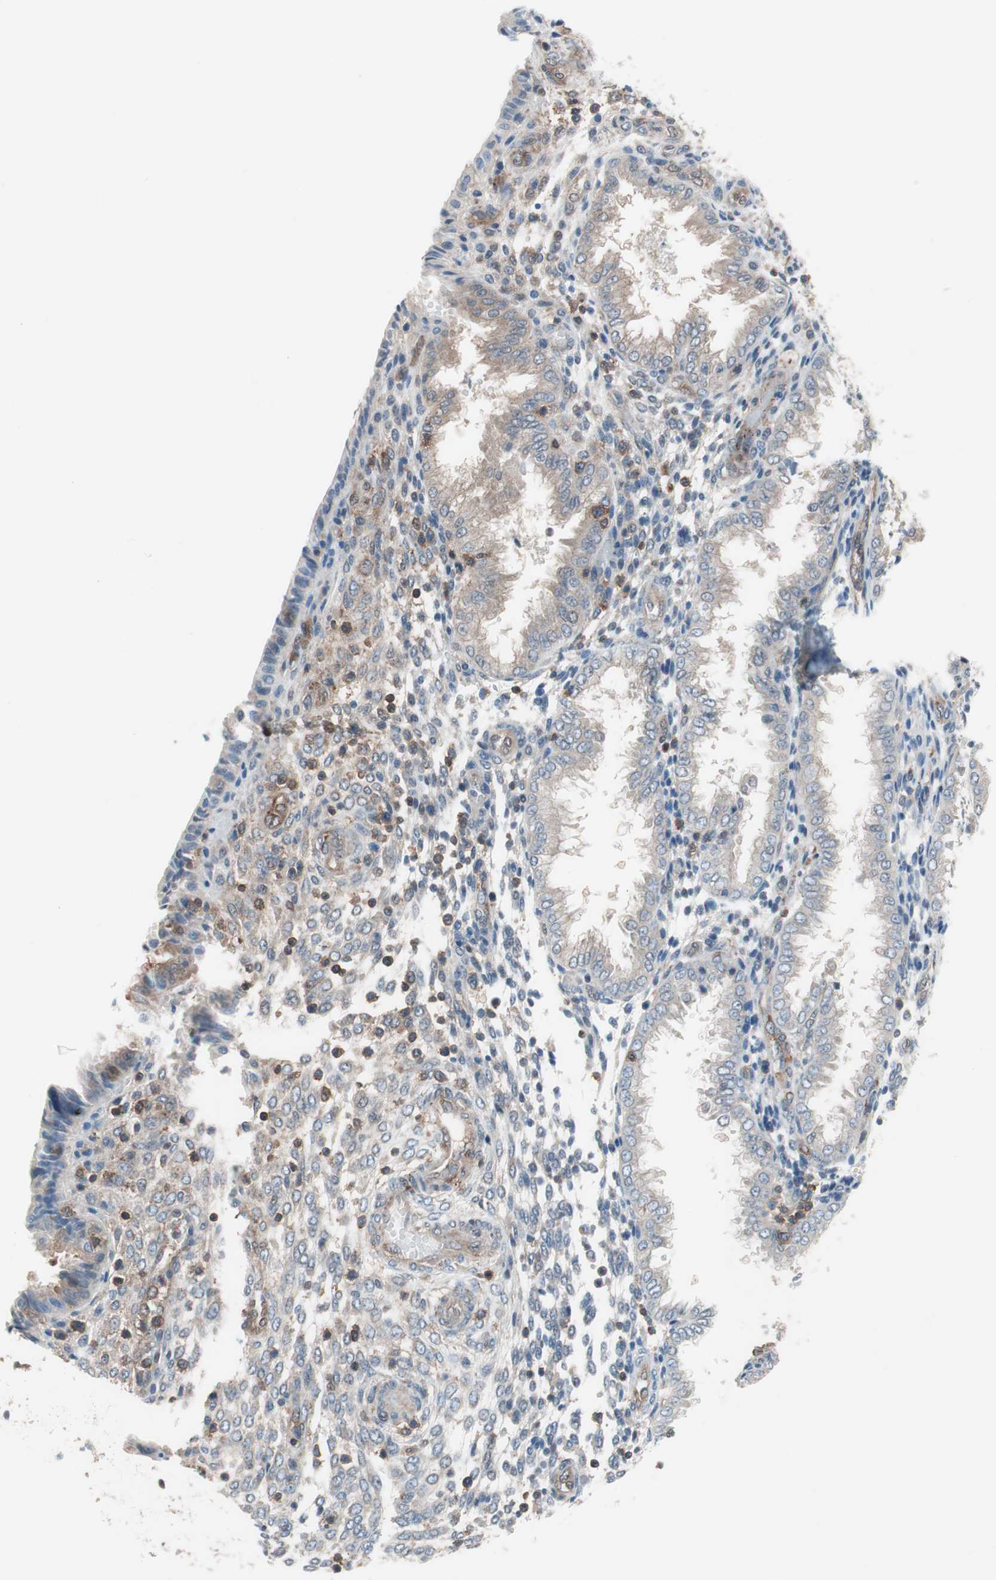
{"staining": {"intensity": "moderate", "quantity": "<25%", "location": "nuclear"}, "tissue": "endometrium", "cell_type": "Cells in endometrial stroma", "image_type": "normal", "snomed": [{"axis": "morphology", "description": "Normal tissue, NOS"}, {"axis": "topography", "description": "Endometrium"}], "caption": "Cells in endometrial stroma demonstrate moderate nuclear expression in about <25% of cells in unremarkable endometrium.", "gene": "GALT", "patient": {"sex": "female", "age": 33}}